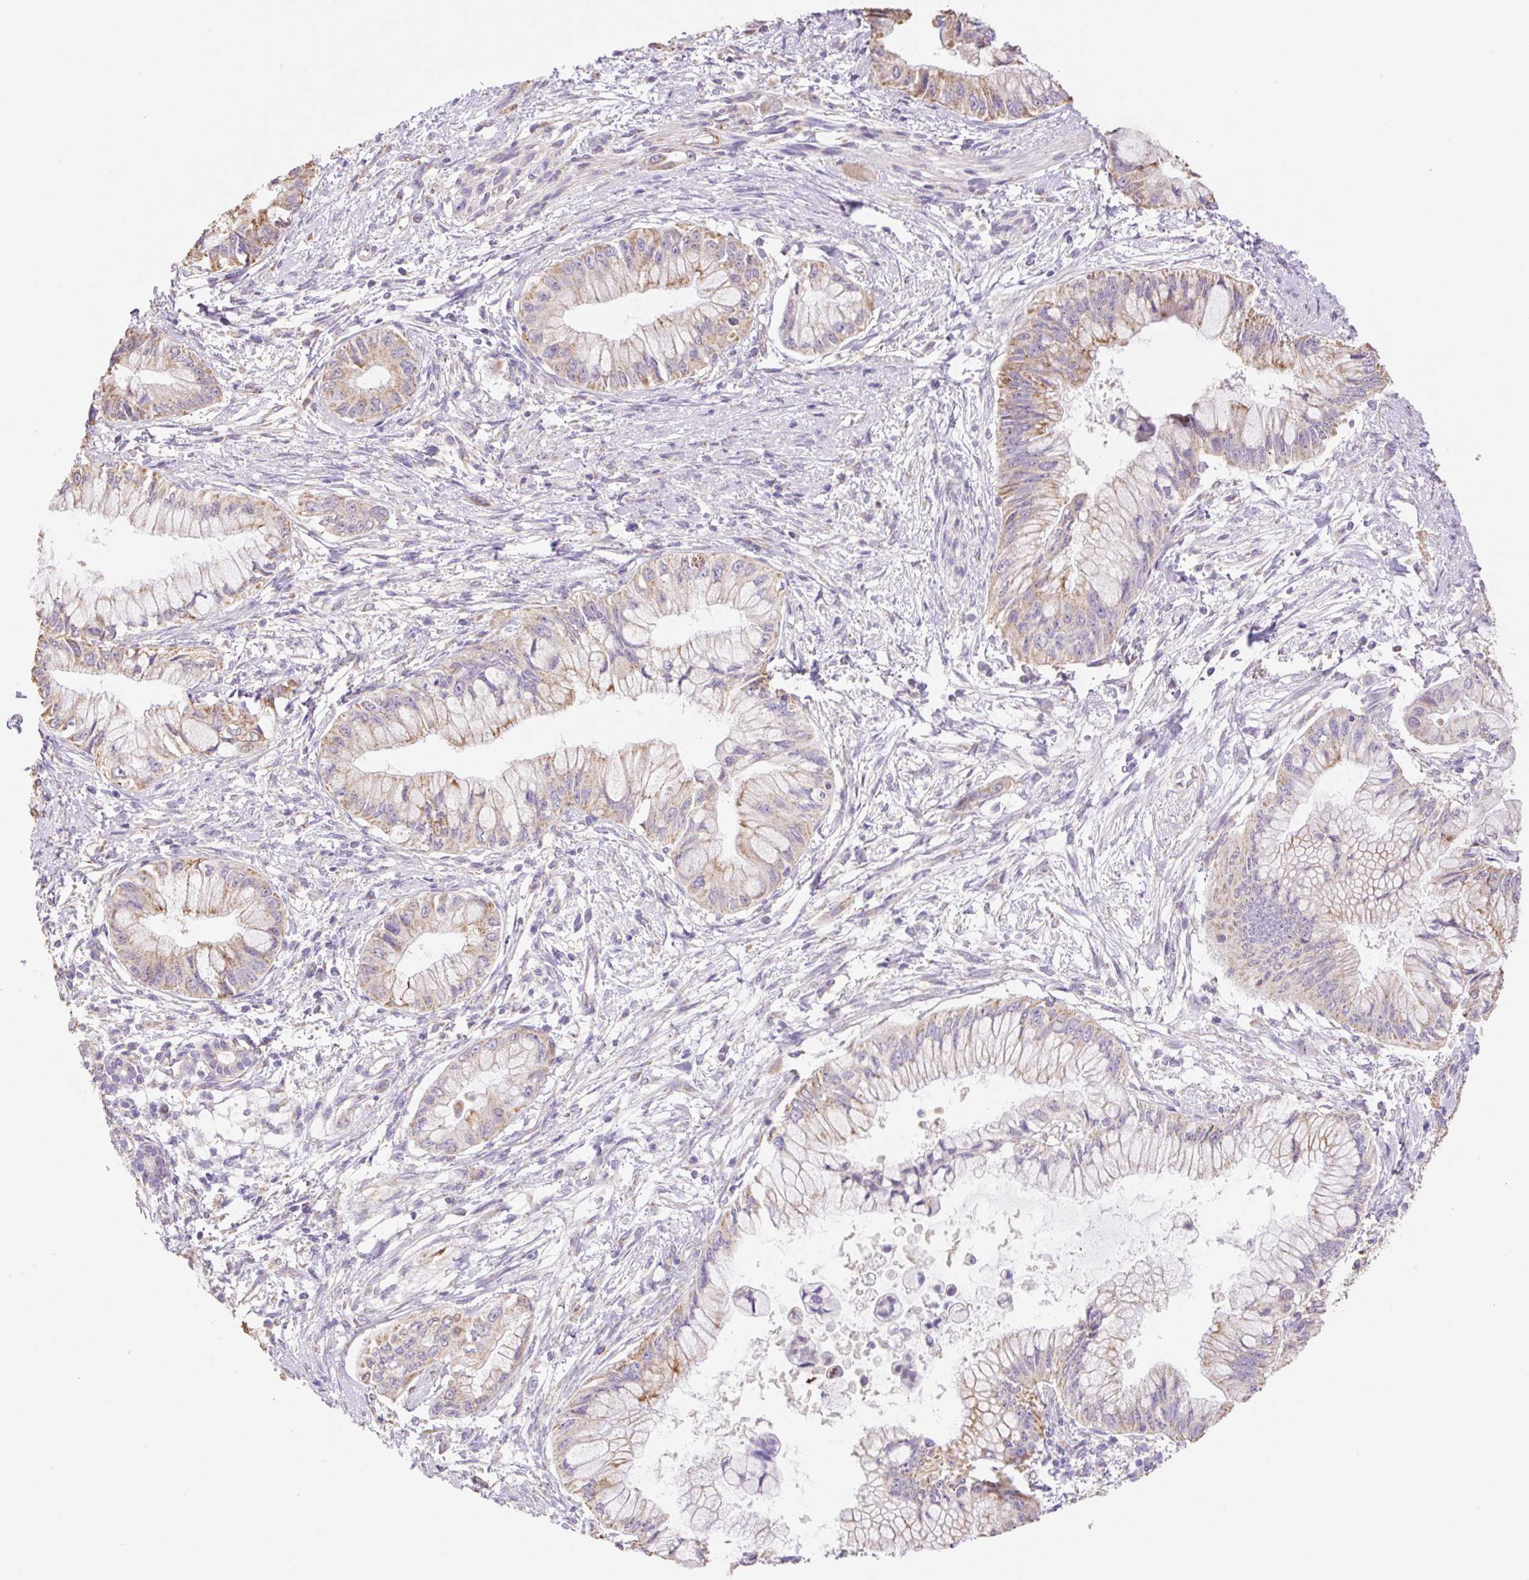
{"staining": {"intensity": "moderate", "quantity": "25%-75%", "location": "cytoplasmic/membranous"}, "tissue": "pancreatic cancer", "cell_type": "Tumor cells", "image_type": "cancer", "snomed": [{"axis": "morphology", "description": "Adenocarcinoma, NOS"}, {"axis": "topography", "description": "Pancreas"}], "caption": "Protein staining of pancreatic adenocarcinoma tissue reveals moderate cytoplasmic/membranous expression in about 25%-75% of tumor cells. (Brightfield microscopy of DAB IHC at high magnification).", "gene": "COPZ2", "patient": {"sex": "male", "age": 48}}